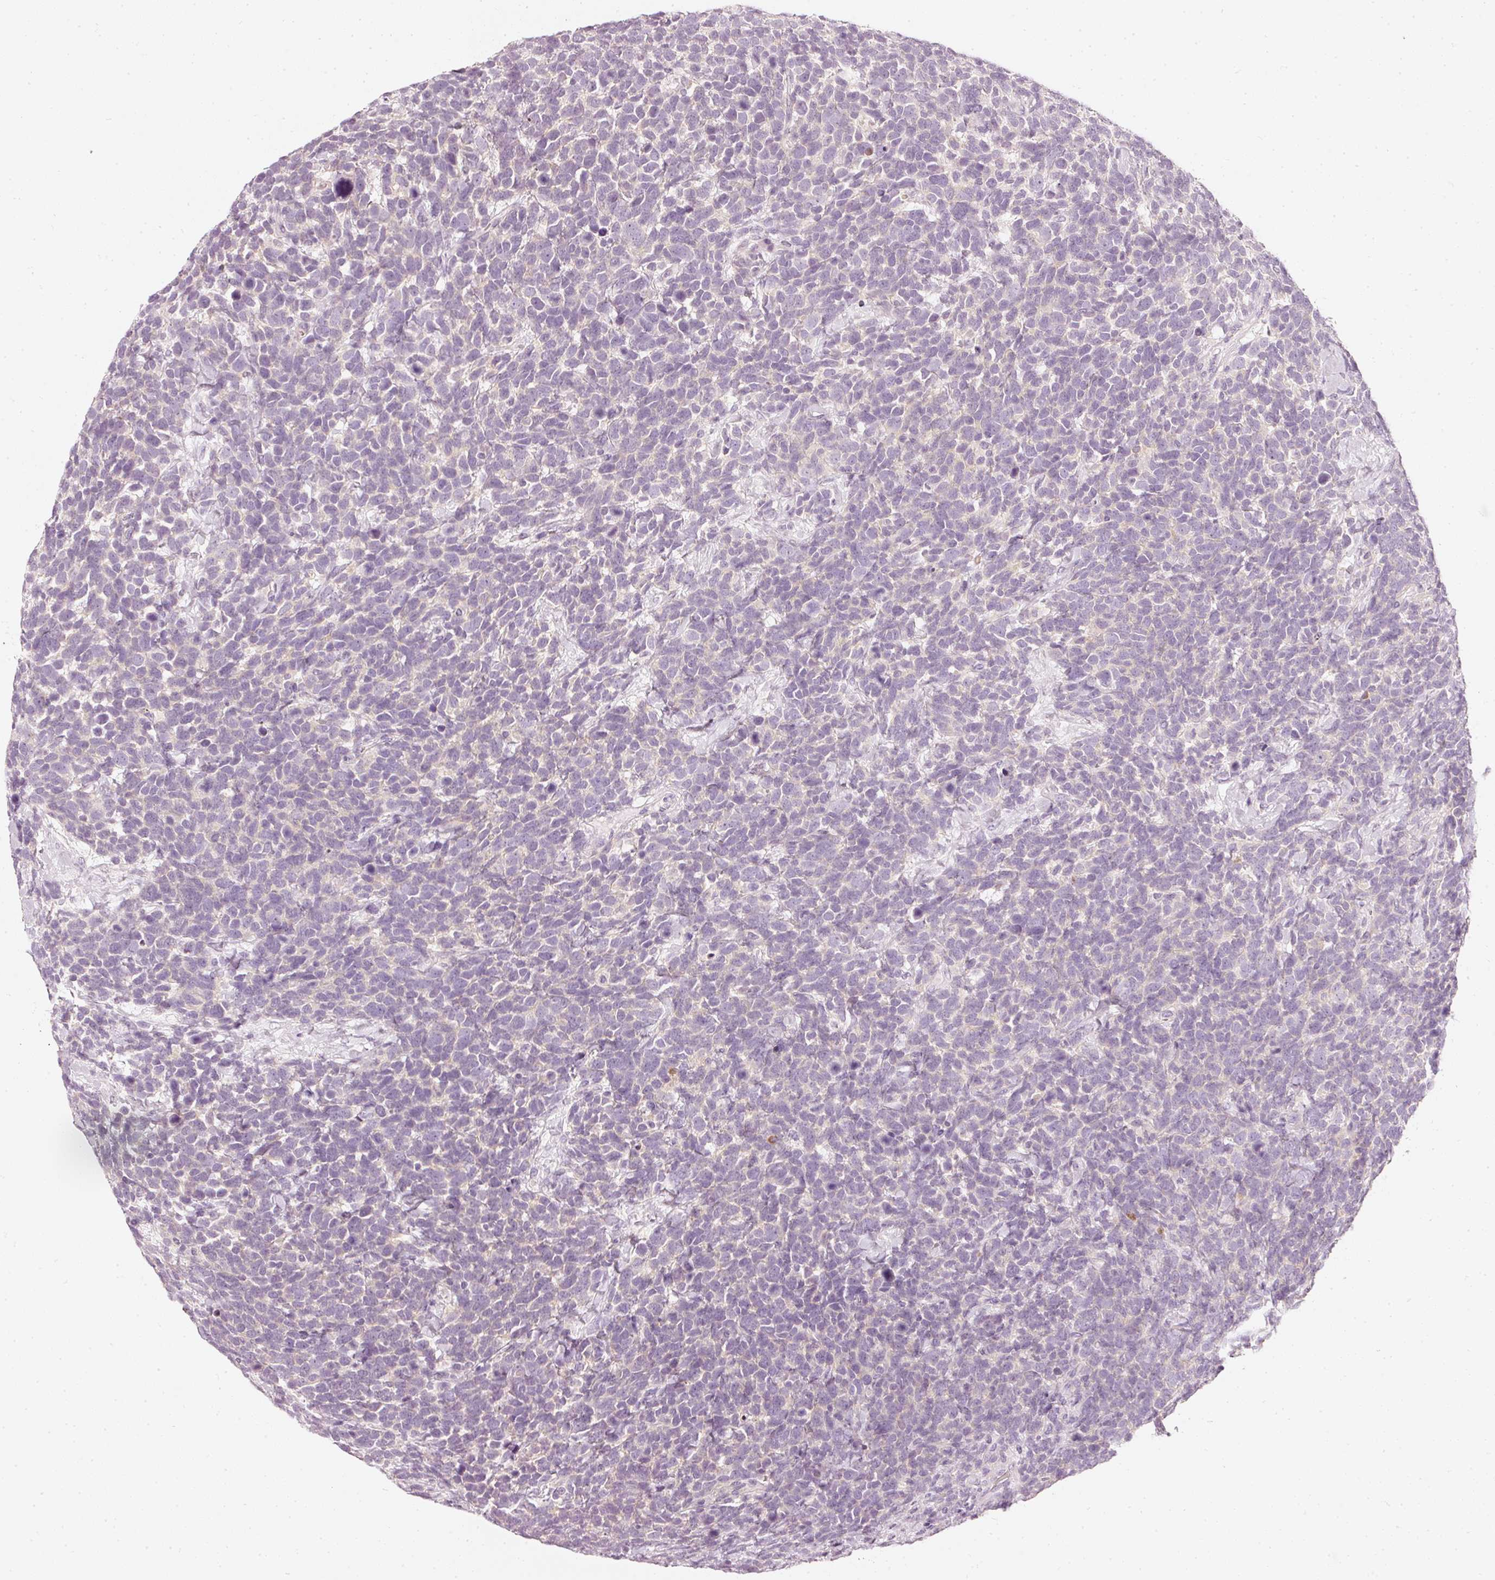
{"staining": {"intensity": "negative", "quantity": "none", "location": "none"}, "tissue": "urothelial cancer", "cell_type": "Tumor cells", "image_type": "cancer", "snomed": [{"axis": "morphology", "description": "Urothelial carcinoma, High grade"}, {"axis": "topography", "description": "Urinary bladder"}], "caption": "Immunohistochemical staining of human urothelial carcinoma (high-grade) demonstrates no significant expression in tumor cells. (Stains: DAB immunohistochemistry with hematoxylin counter stain, Microscopy: brightfield microscopy at high magnification).", "gene": "CNP", "patient": {"sex": "female", "age": 82}}